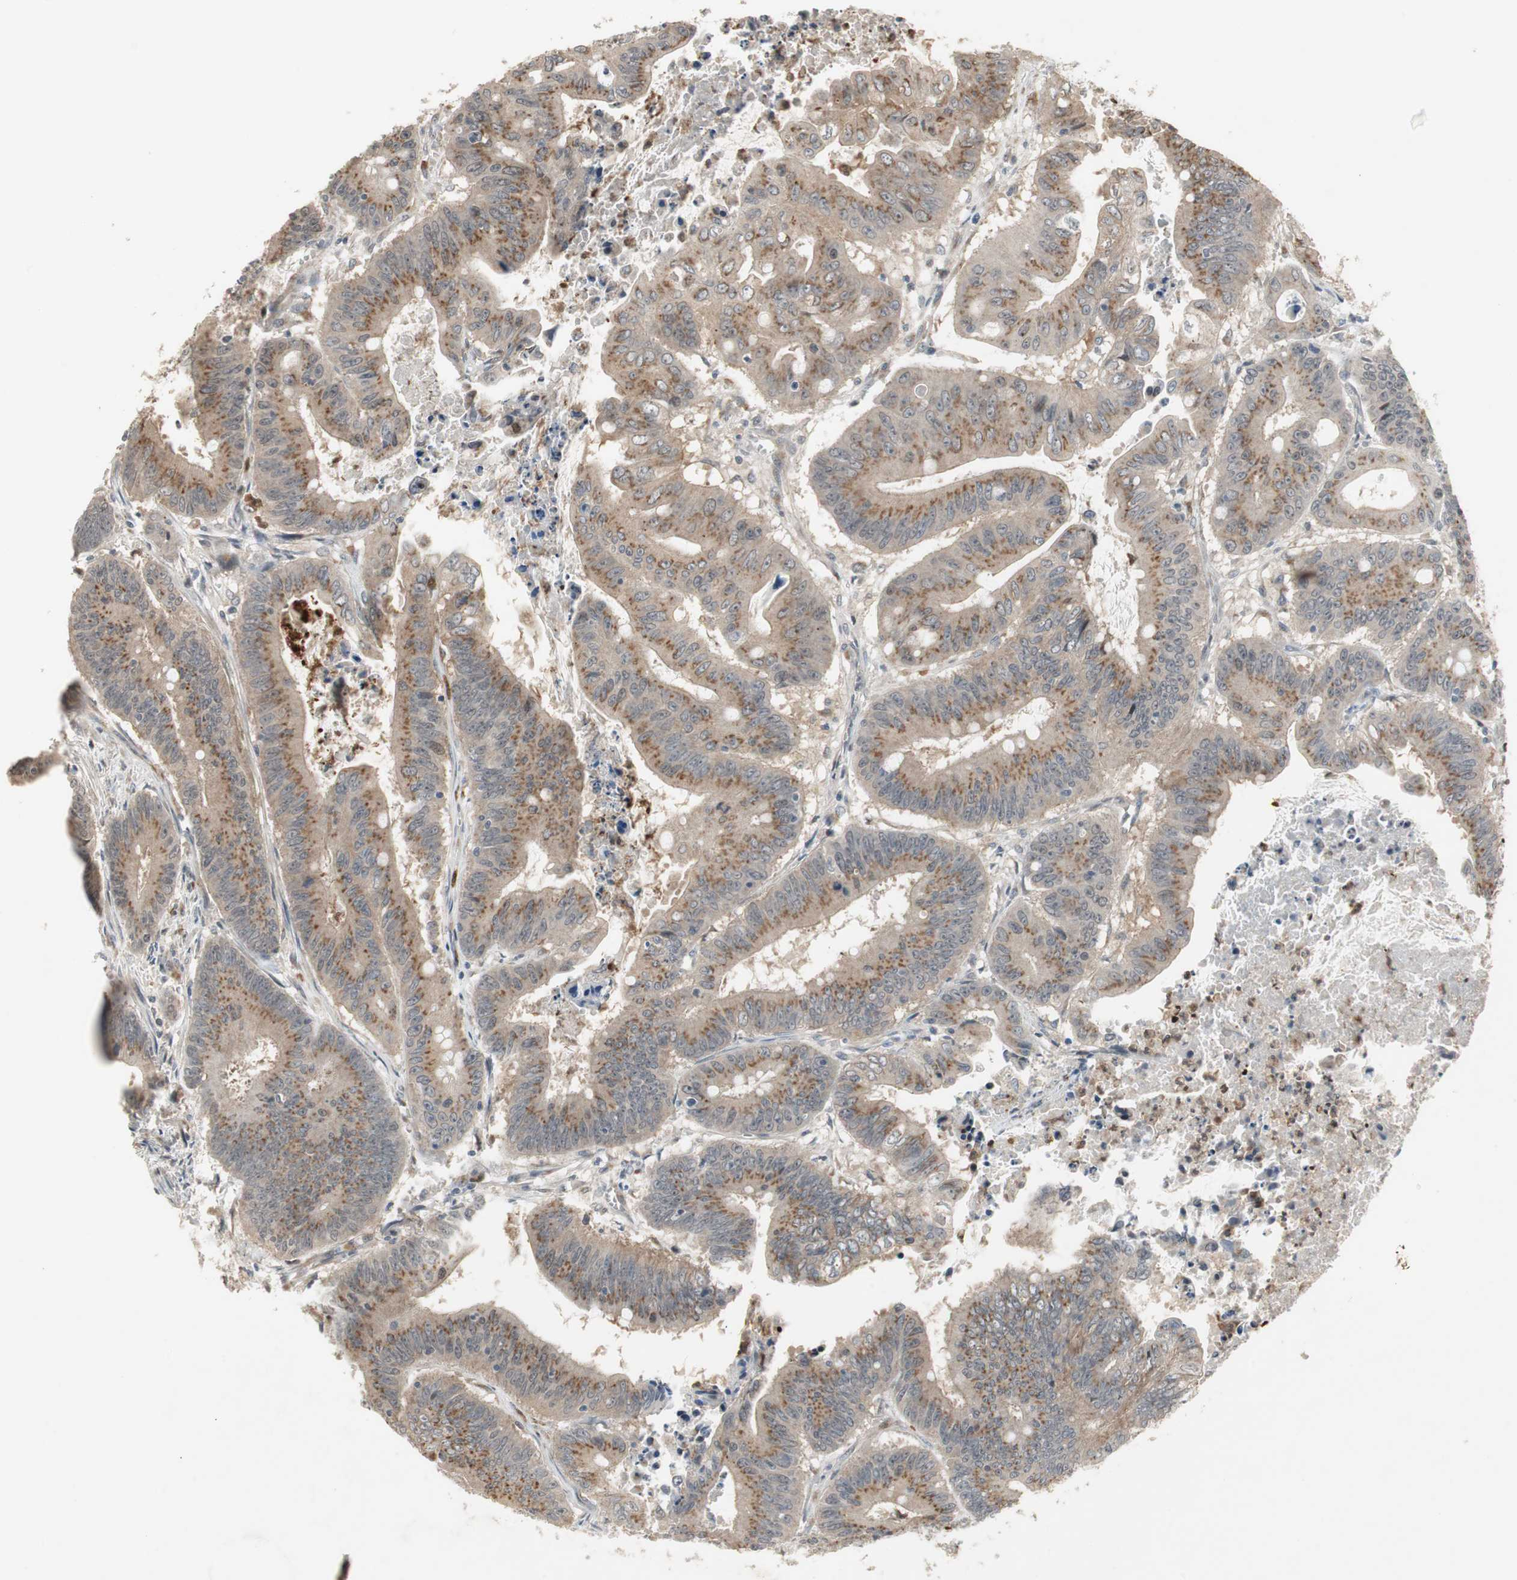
{"staining": {"intensity": "moderate", "quantity": "25%-75%", "location": "cytoplasmic/membranous"}, "tissue": "colorectal cancer", "cell_type": "Tumor cells", "image_type": "cancer", "snomed": [{"axis": "morphology", "description": "Adenocarcinoma, NOS"}, {"axis": "topography", "description": "Colon"}], "caption": "Tumor cells exhibit moderate cytoplasmic/membranous staining in approximately 25%-75% of cells in colorectal cancer.", "gene": "SNX4", "patient": {"sex": "male", "age": 45}}